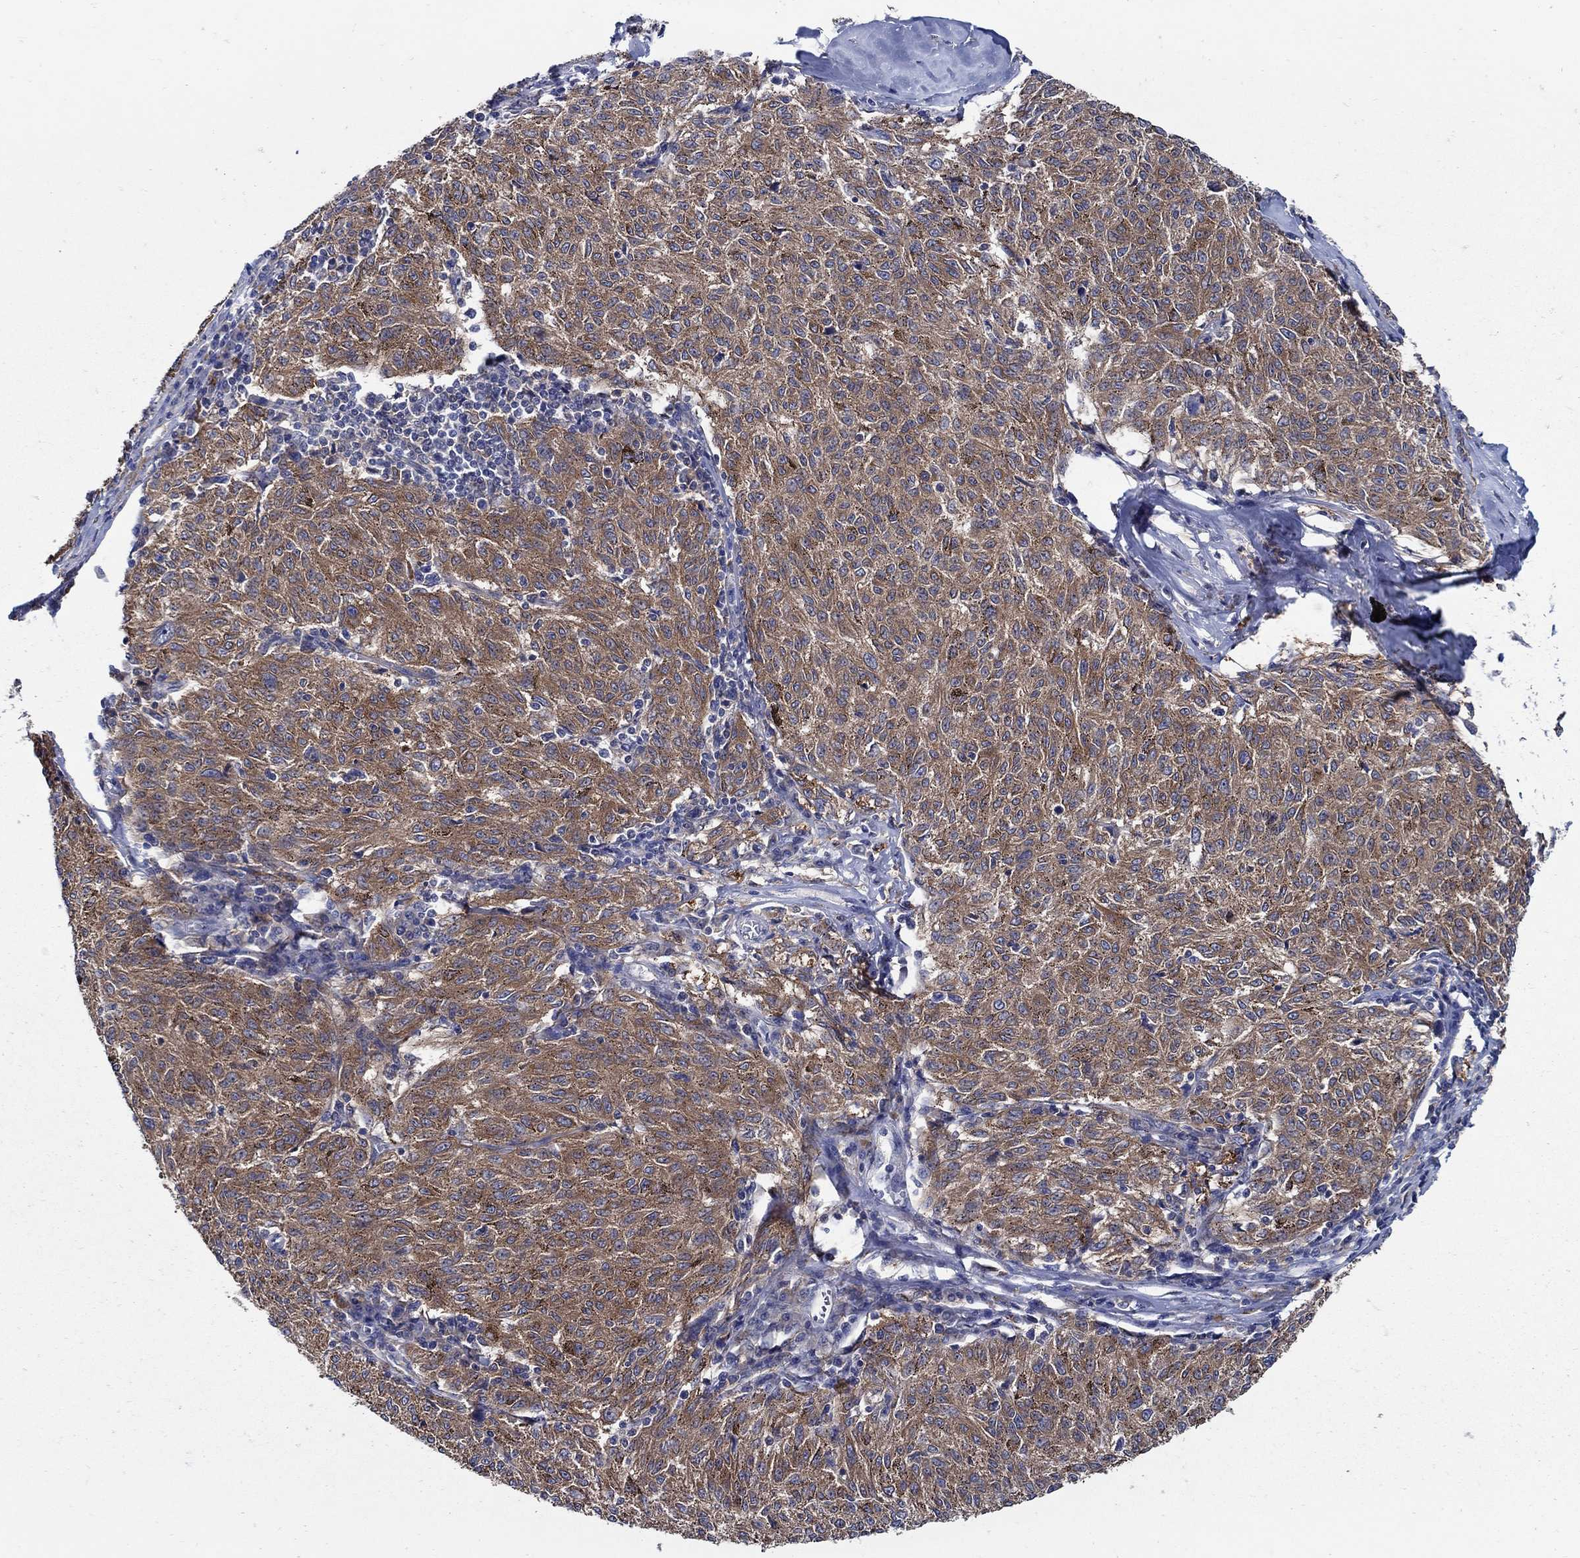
{"staining": {"intensity": "strong", "quantity": ">75%", "location": "cytoplasmic/membranous"}, "tissue": "melanoma", "cell_type": "Tumor cells", "image_type": "cancer", "snomed": [{"axis": "morphology", "description": "Malignant melanoma, NOS"}, {"axis": "topography", "description": "Skin"}], "caption": "Immunohistochemistry (IHC) of melanoma displays high levels of strong cytoplasmic/membranous staining in approximately >75% of tumor cells.", "gene": "MTHFR", "patient": {"sex": "female", "age": 72}}